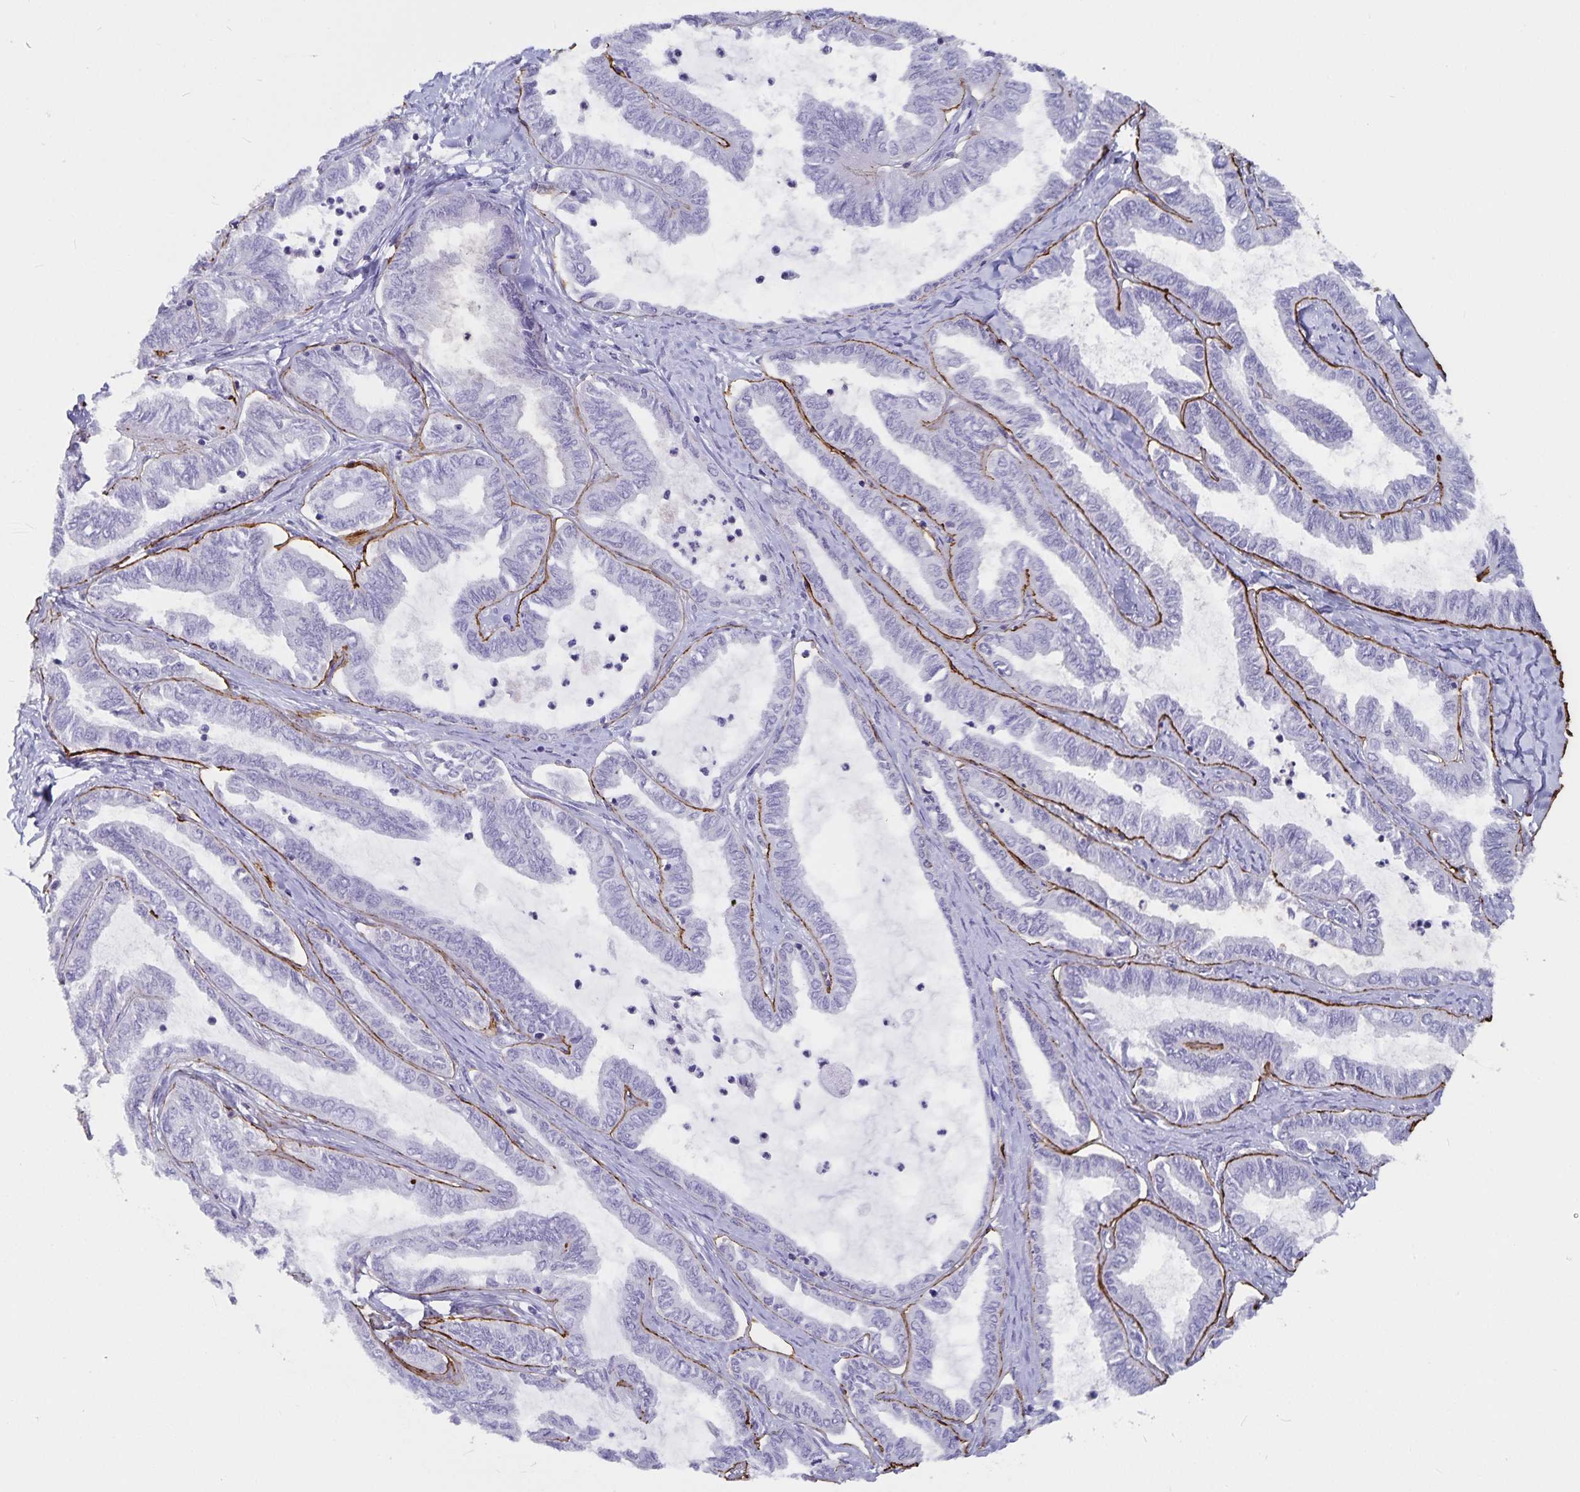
{"staining": {"intensity": "negative", "quantity": "none", "location": "none"}, "tissue": "ovarian cancer", "cell_type": "Tumor cells", "image_type": "cancer", "snomed": [{"axis": "morphology", "description": "Carcinoma, endometroid"}, {"axis": "topography", "description": "Ovary"}], "caption": "An IHC image of endometroid carcinoma (ovarian) is shown. There is no staining in tumor cells of endometroid carcinoma (ovarian). (DAB immunohistochemistry (IHC) visualized using brightfield microscopy, high magnification).", "gene": "PLAC1", "patient": {"sex": "female", "age": 70}}